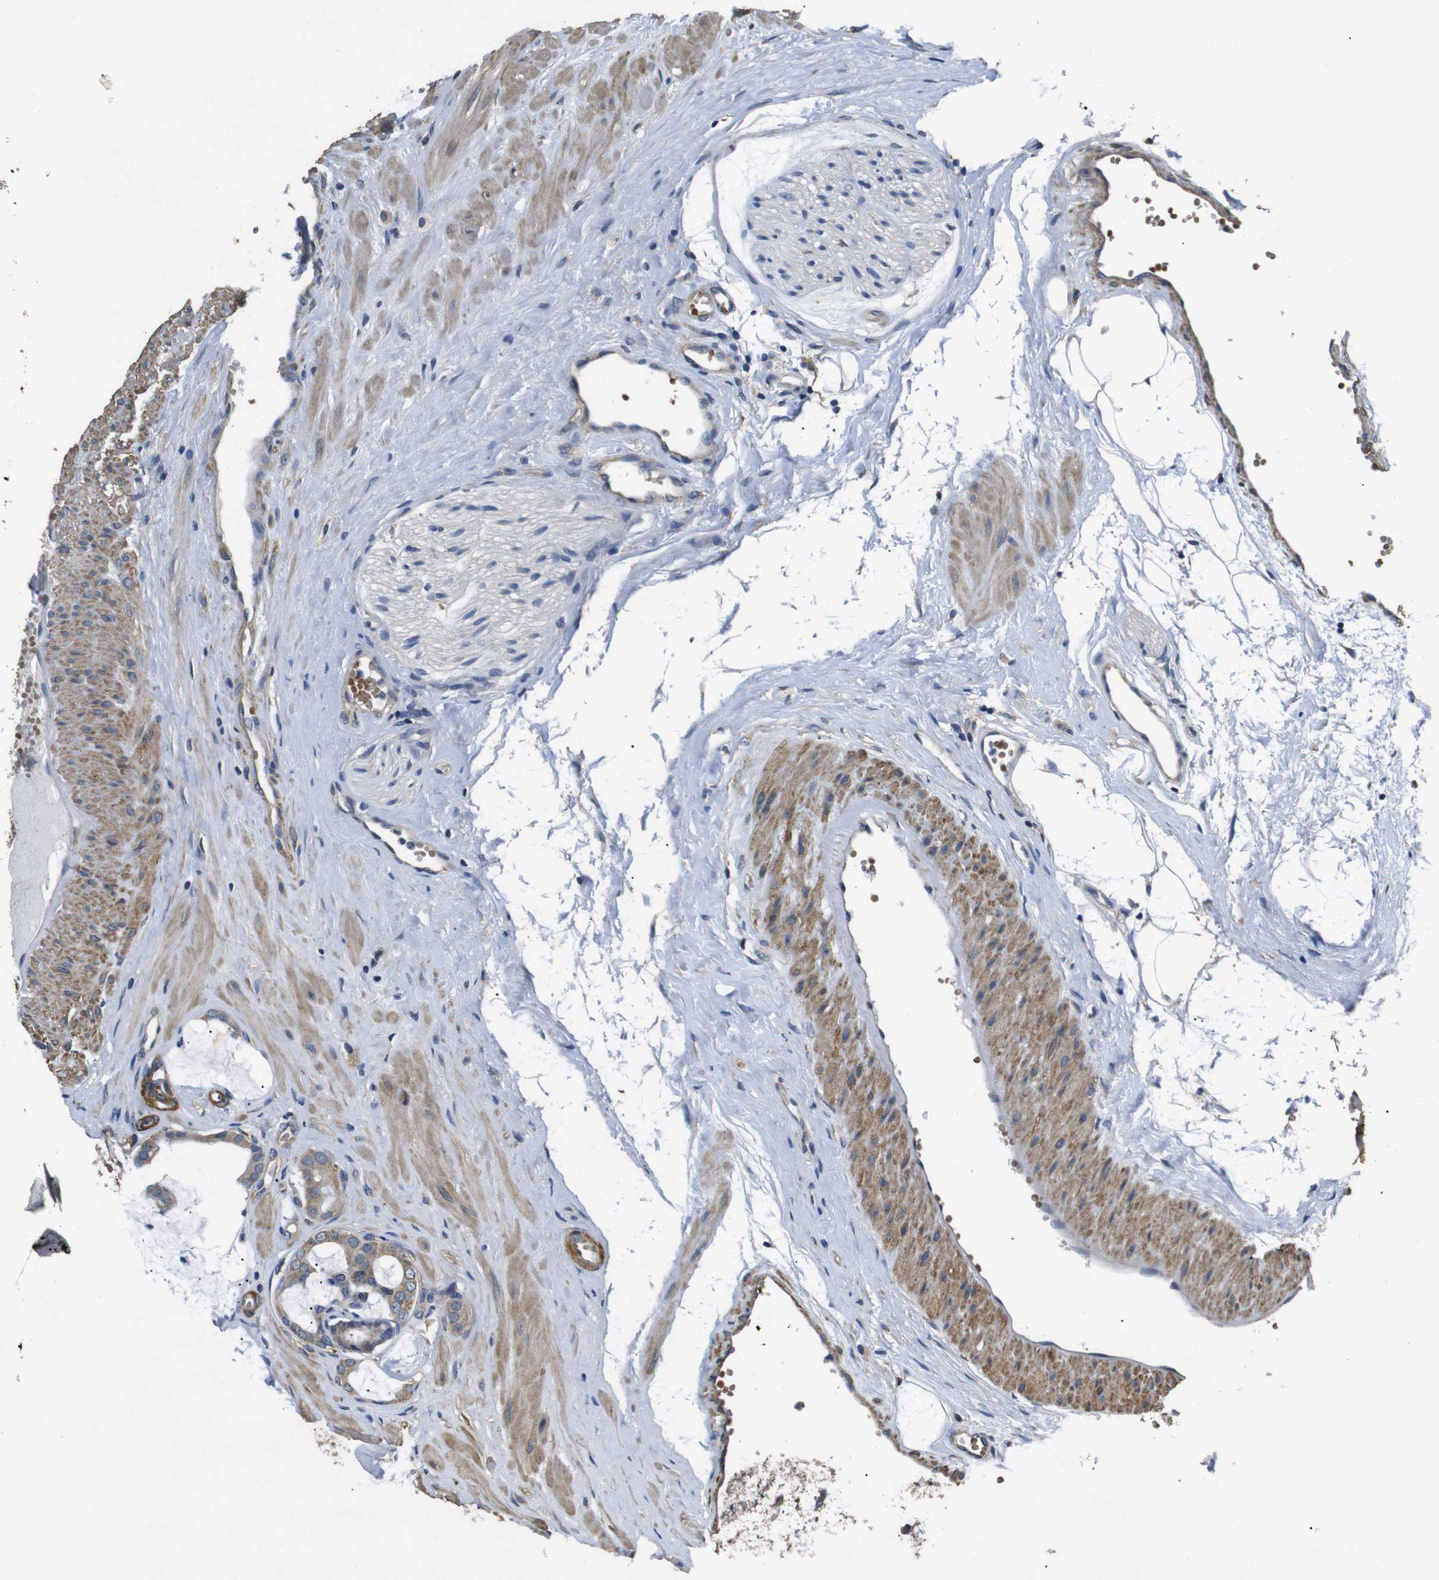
{"staining": {"intensity": "moderate", "quantity": ">75%", "location": "cytoplasmic/membranous"}, "tissue": "prostate cancer", "cell_type": "Tumor cells", "image_type": "cancer", "snomed": [{"axis": "morphology", "description": "Adenocarcinoma, Low grade"}, {"axis": "topography", "description": "Prostate"}], "caption": "Protein expression by immunohistochemistry shows moderate cytoplasmic/membranous staining in approximately >75% of tumor cells in prostate cancer.", "gene": "BNIP3", "patient": {"sex": "male", "age": 53}}